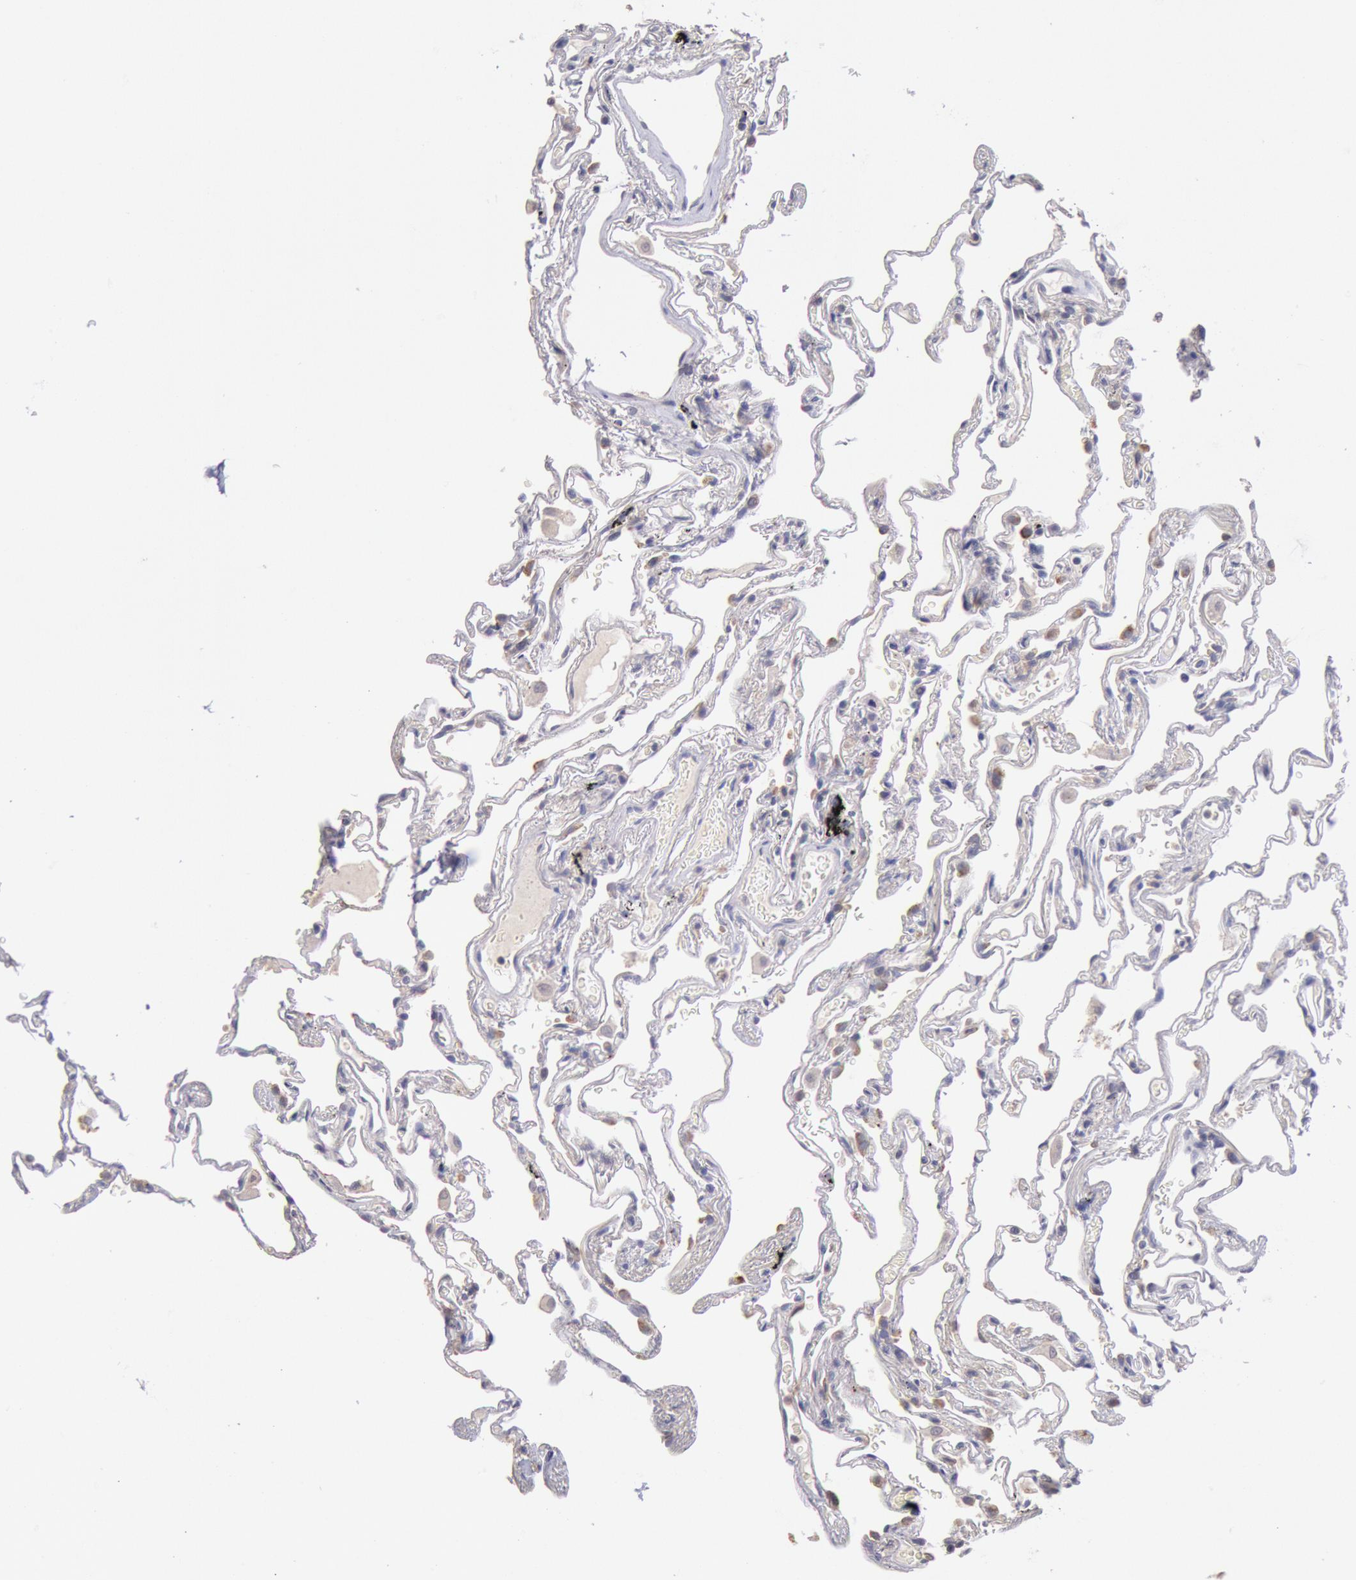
{"staining": {"intensity": "negative", "quantity": "none", "location": "none"}, "tissue": "lung", "cell_type": "Alveolar cells", "image_type": "normal", "snomed": [{"axis": "morphology", "description": "Normal tissue, NOS"}, {"axis": "morphology", "description": "Inflammation, NOS"}, {"axis": "topography", "description": "Lung"}], "caption": "A high-resolution photomicrograph shows immunohistochemistry (IHC) staining of normal lung, which exhibits no significant positivity in alveolar cells.", "gene": "GAL3ST1", "patient": {"sex": "male", "age": 69}}